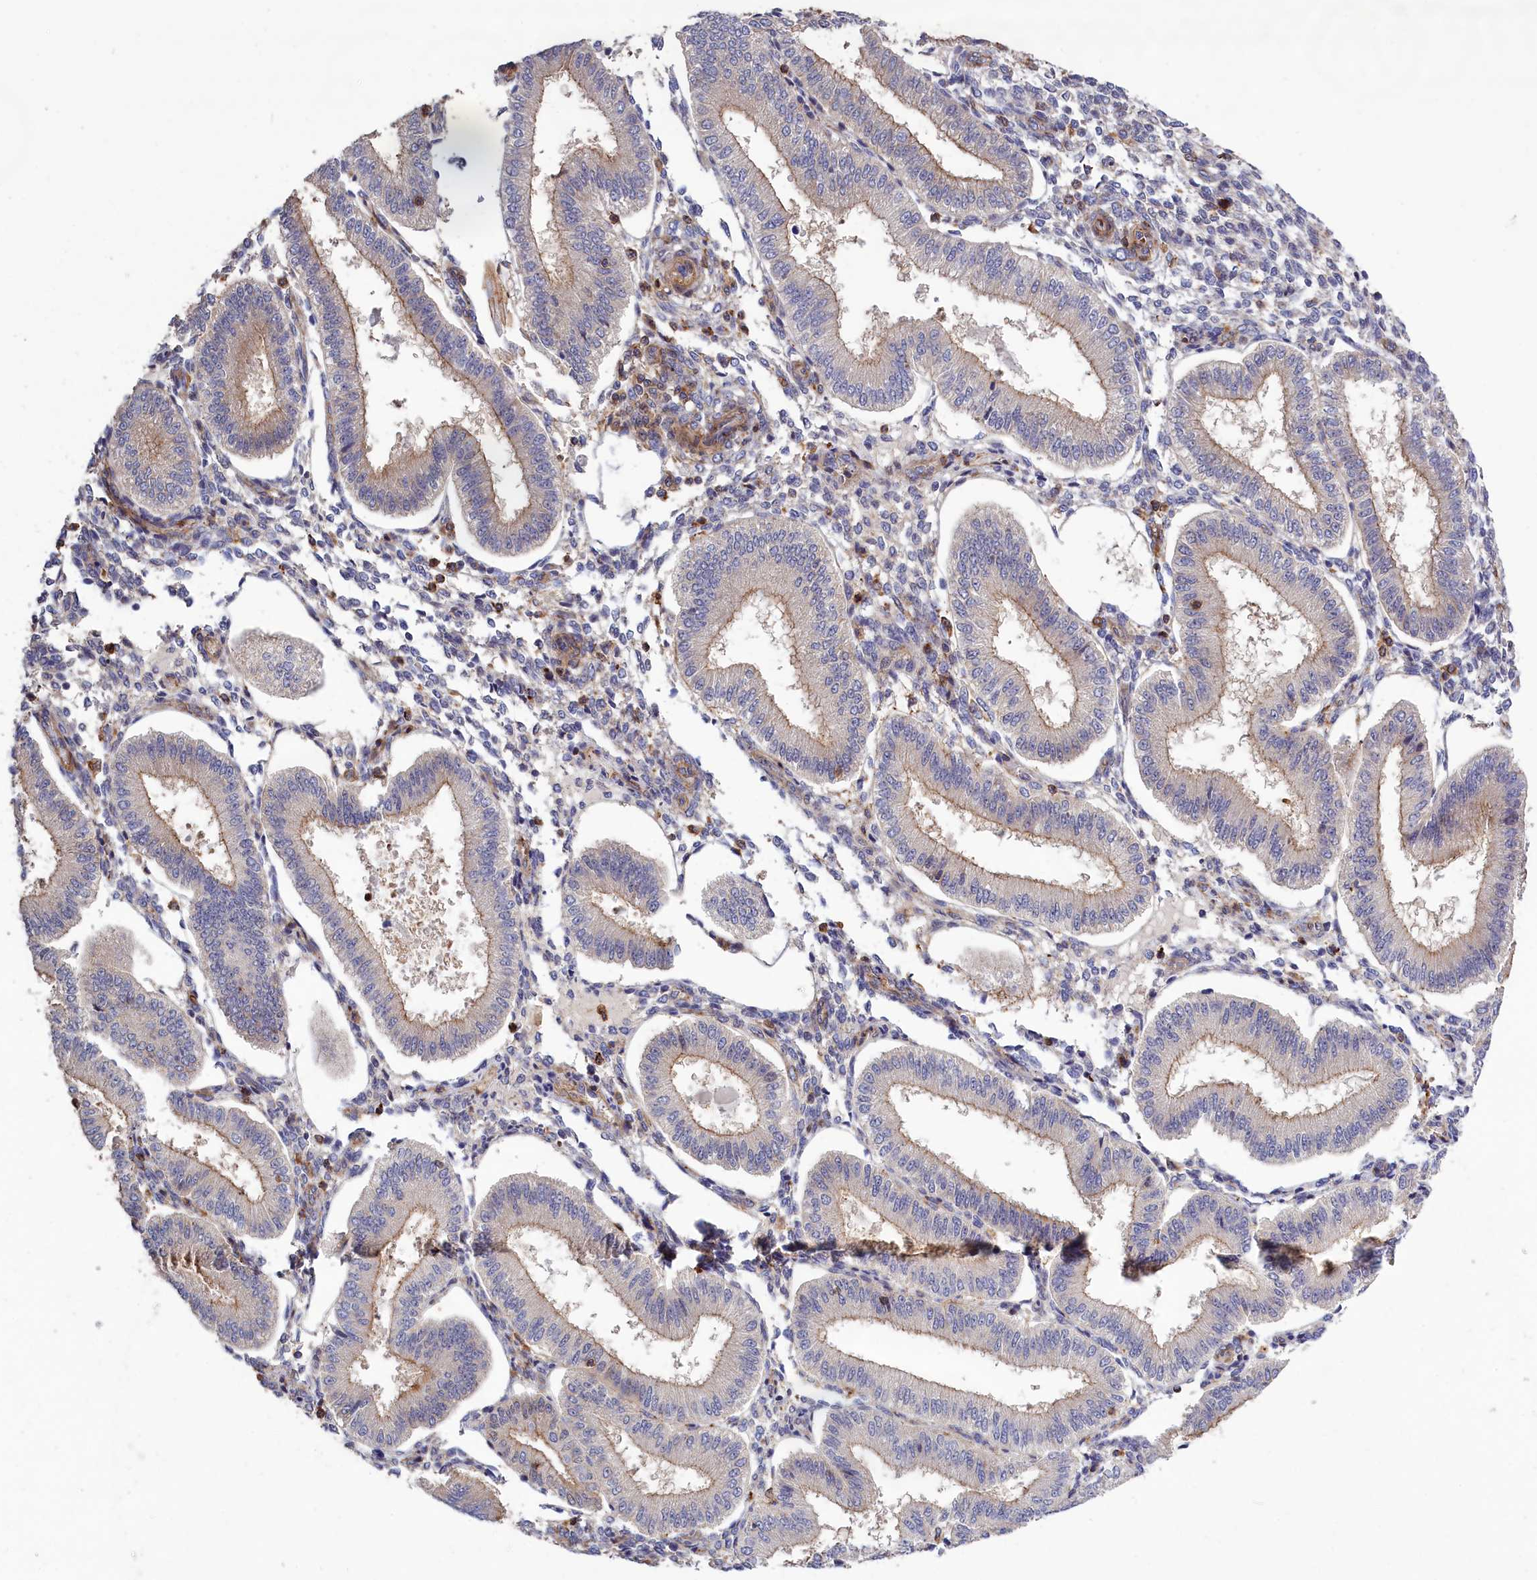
{"staining": {"intensity": "weak", "quantity": "<25%", "location": "cytoplasmic/membranous"}, "tissue": "endometrium", "cell_type": "Cells in endometrial stroma", "image_type": "normal", "snomed": [{"axis": "morphology", "description": "Normal tissue, NOS"}, {"axis": "topography", "description": "Endometrium"}], "caption": "Image shows no protein expression in cells in endometrial stroma of normal endometrium.", "gene": "ANKRD27", "patient": {"sex": "female", "age": 39}}